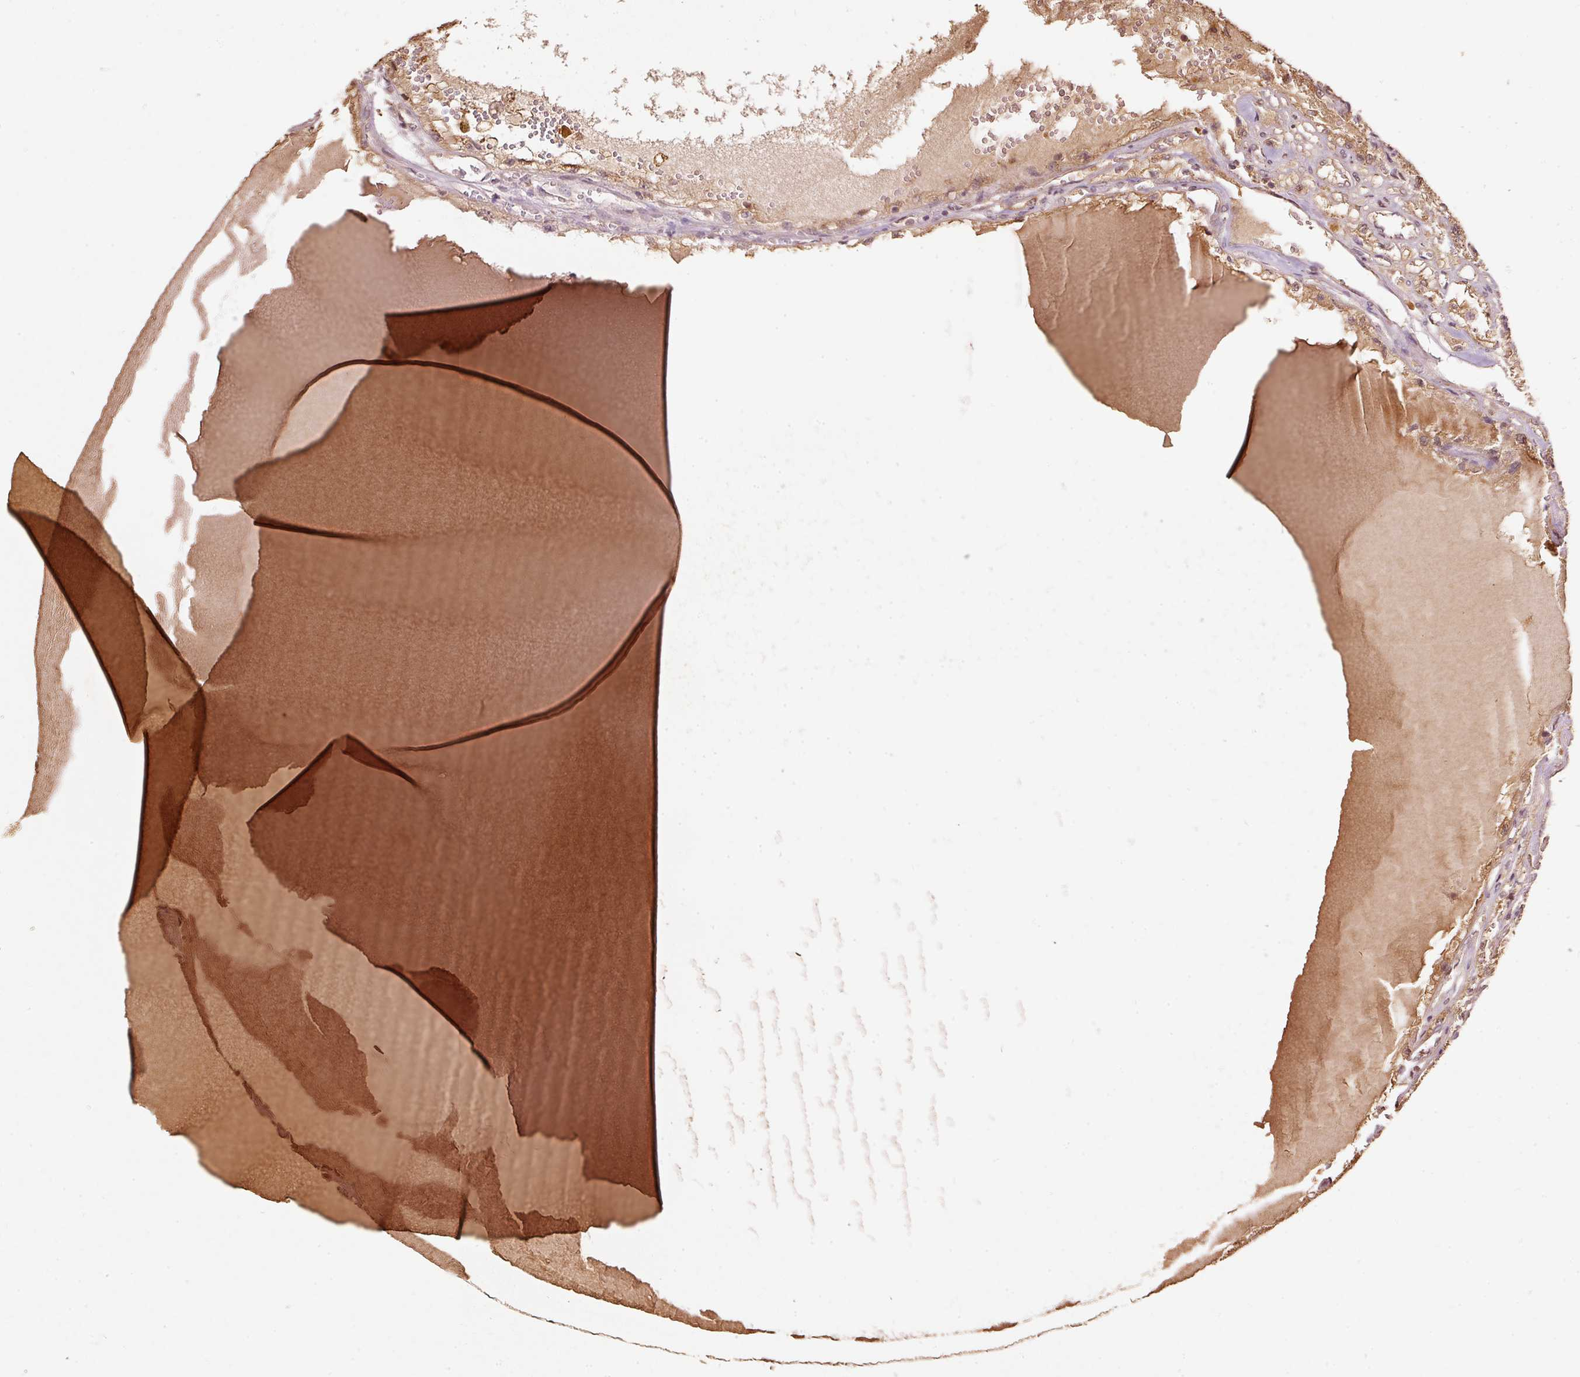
{"staining": {"intensity": "moderate", "quantity": ">75%", "location": "cytoplasmic/membranous"}, "tissue": "renal cancer", "cell_type": "Tumor cells", "image_type": "cancer", "snomed": [{"axis": "morphology", "description": "Adenocarcinoma, NOS"}, {"axis": "topography", "description": "Kidney"}], "caption": "Moderate cytoplasmic/membranous positivity is identified in about >75% of tumor cells in adenocarcinoma (renal). (IHC, brightfield microscopy, high magnification).", "gene": "FUT8", "patient": {"sex": "male", "age": 56}}